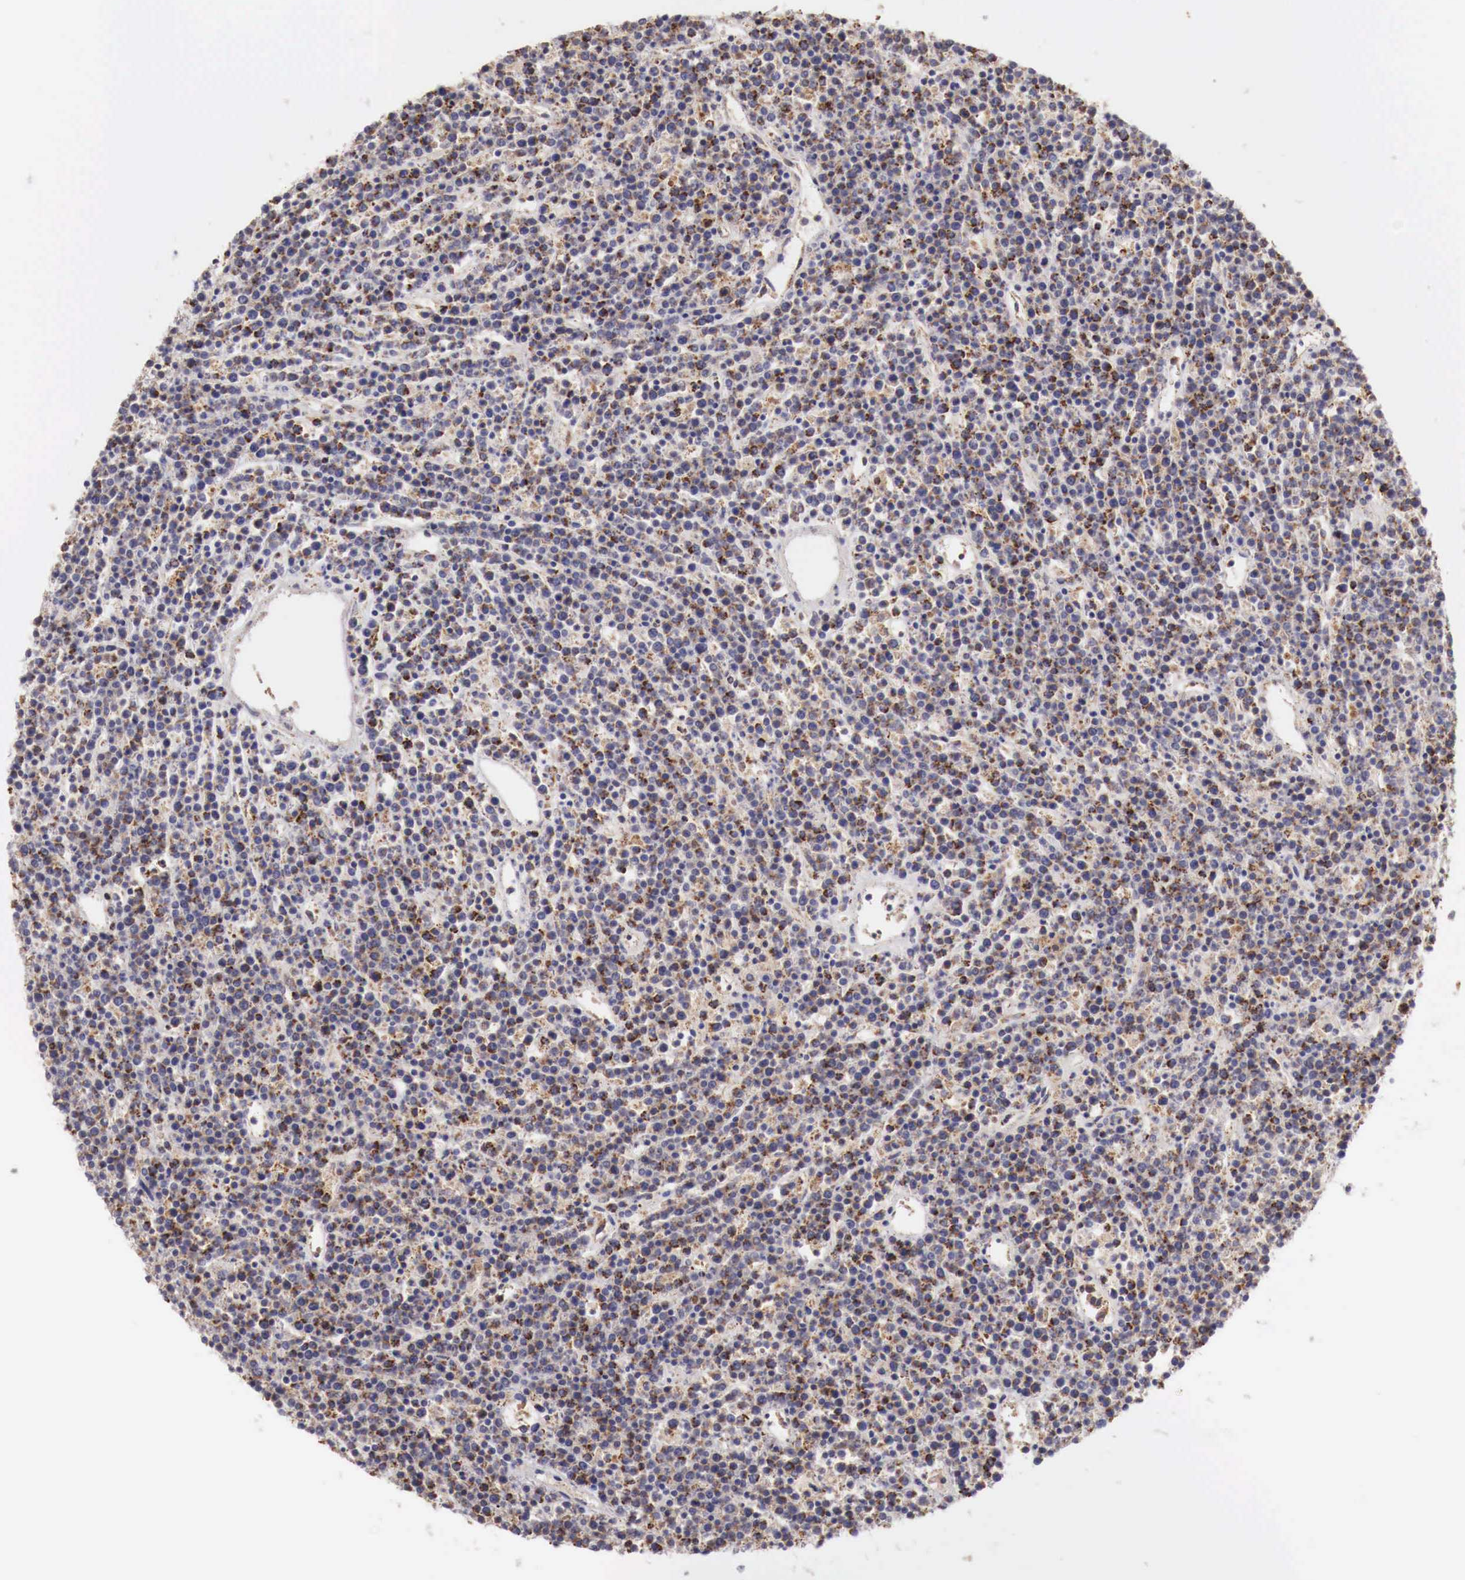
{"staining": {"intensity": "weak", "quantity": ">75%", "location": "cytoplasmic/membranous"}, "tissue": "lymphoma", "cell_type": "Tumor cells", "image_type": "cancer", "snomed": [{"axis": "morphology", "description": "Malignant lymphoma, non-Hodgkin's type, High grade"}, {"axis": "topography", "description": "Ovary"}], "caption": "Immunohistochemical staining of human malignant lymphoma, non-Hodgkin's type (high-grade) exhibits low levels of weak cytoplasmic/membranous expression in approximately >75% of tumor cells. The staining was performed using DAB (3,3'-diaminobenzidine) to visualize the protein expression in brown, while the nuclei were stained in blue with hematoxylin (Magnification: 20x).", "gene": "XPNPEP3", "patient": {"sex": "female", "age": 56}}